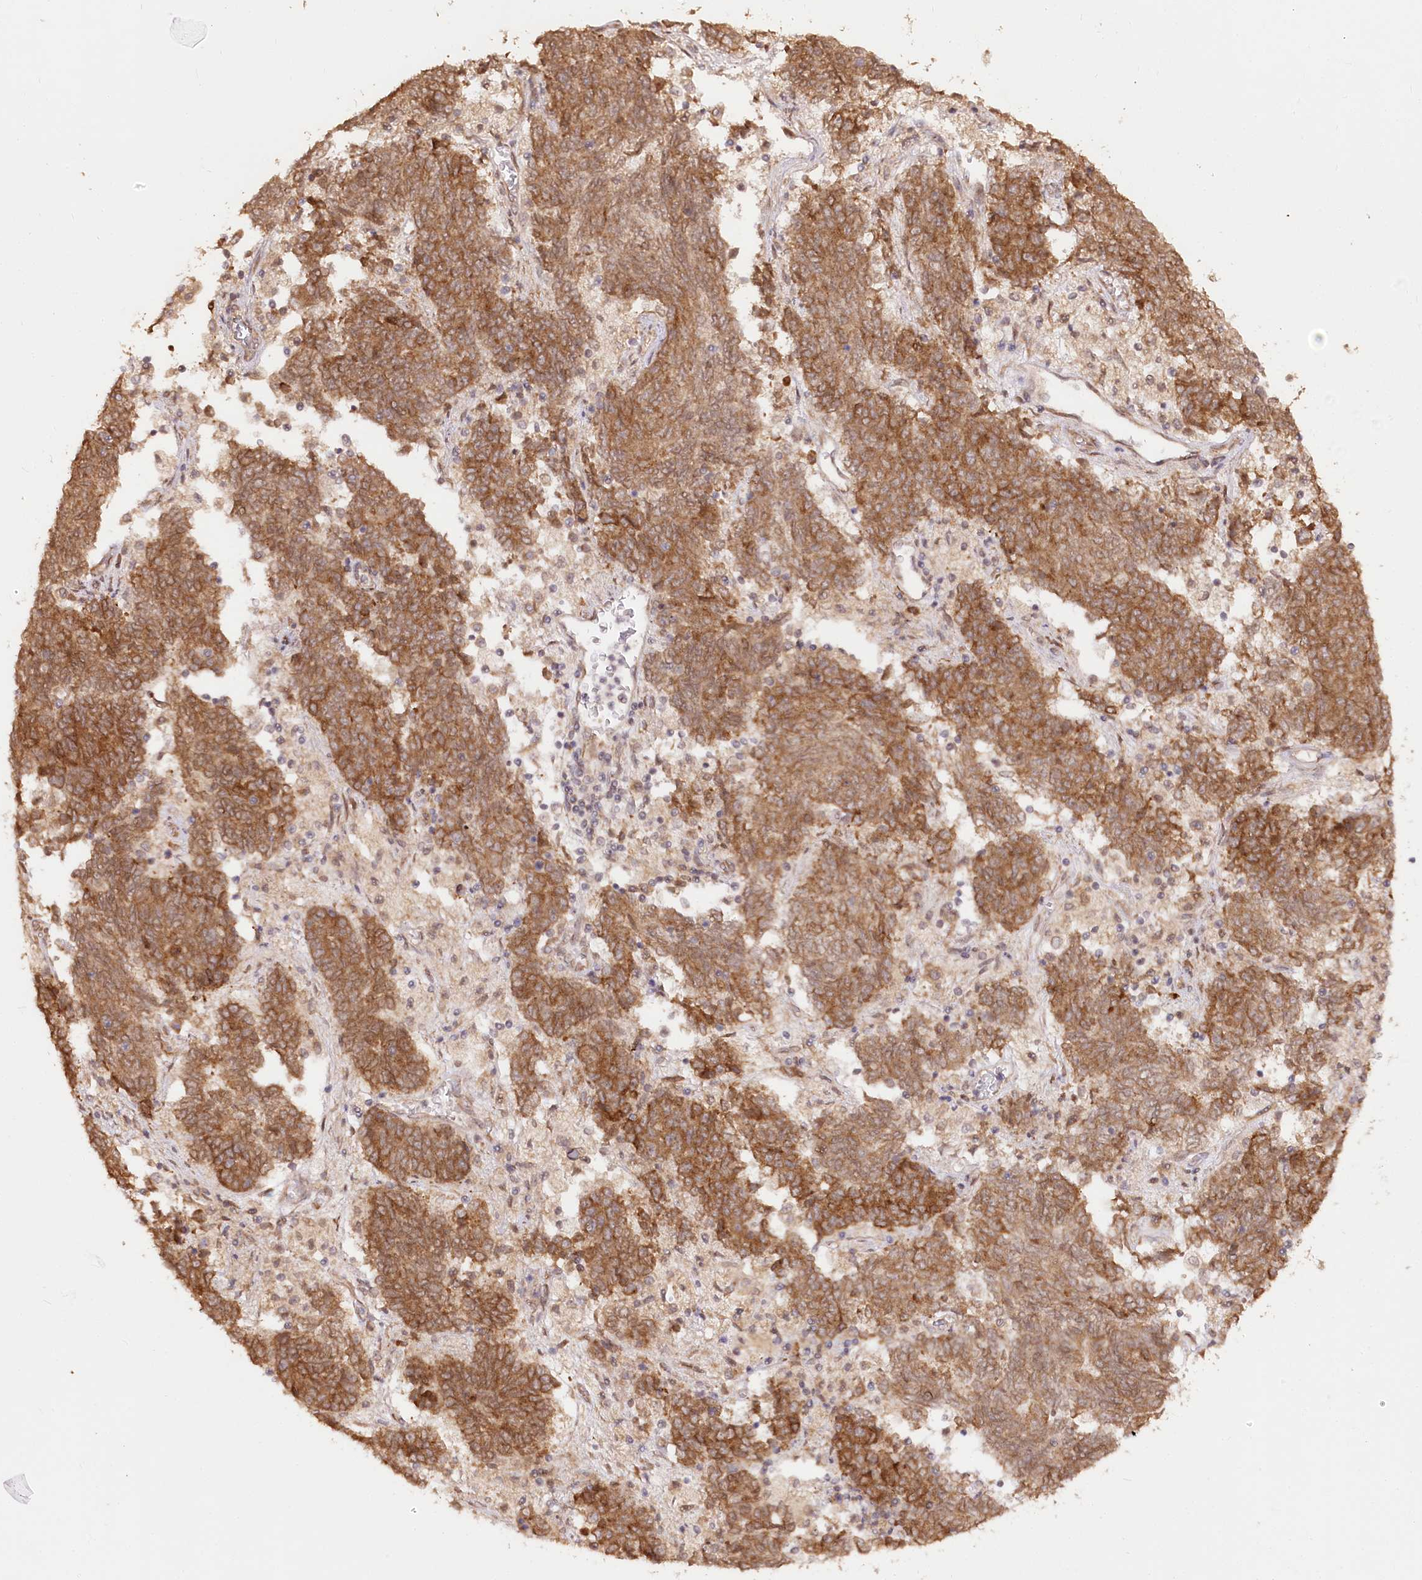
{"staining": {"intensity": "moderate", "quantity": ">75%", "location": "cytoplasmic/membranous"}, "tissue": "endometrial cancer", "cell_type": "Tumor cells", "image_type": "cancer", "snomed": [{"axis": "morphology", "description": "Adenocarcinoma, NOS"}, {"axis": "topography", "description": "Endometrium"}], "caption": "A high-resolution histopathology image shows IHC staining of endometrial cancer, which reveals moderate cytoplasmic/membranous staining in approximately >75% of tumor cells. Using DAB (brown) and hematoxylin (blue) stains, captured at high magnification using brightfield microscopy.", "gene": "ENSG00000144785", "patient": {"sex": "female", "age": 80}}